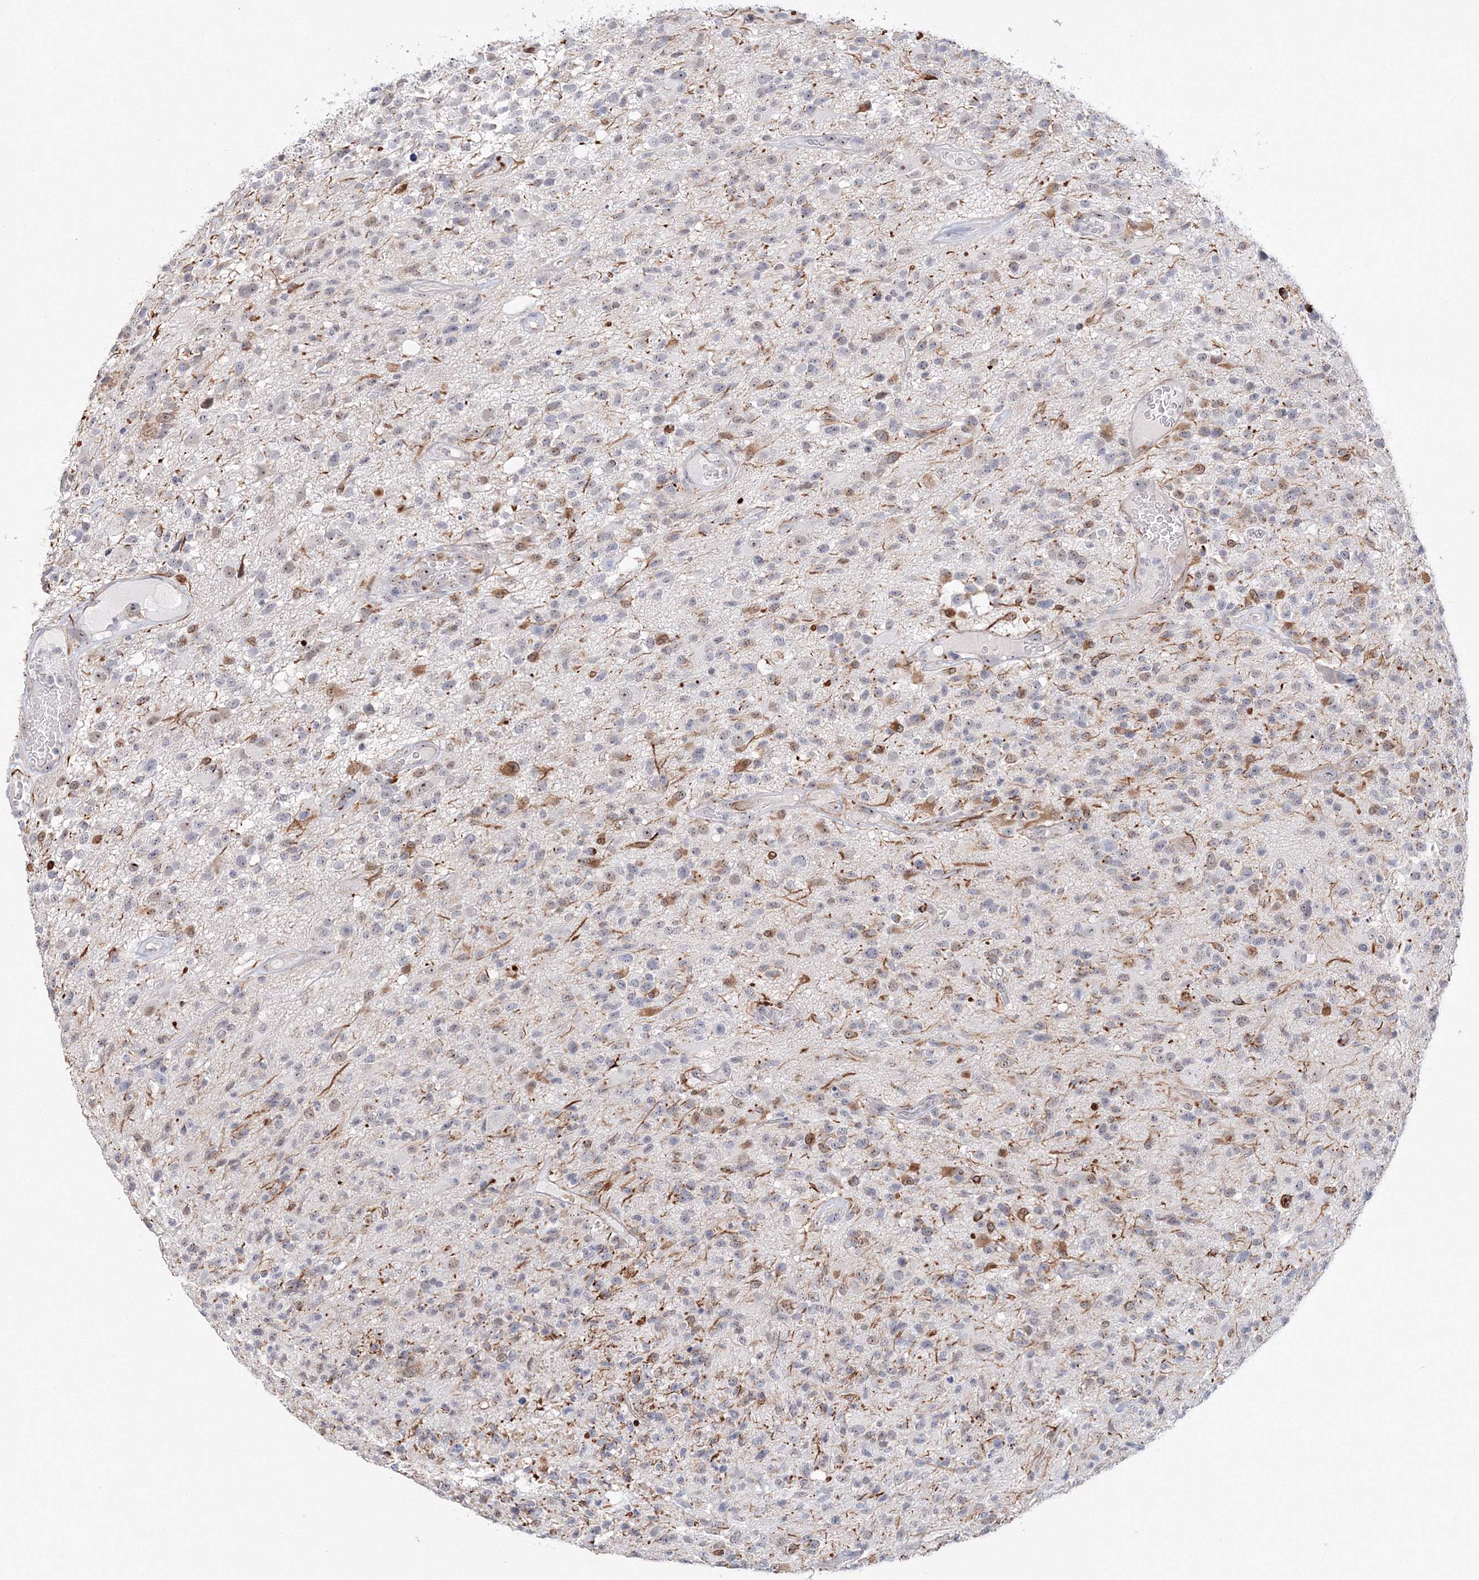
{"staining": {"intensity": "moderate", "quantity": "<25%", "location": "cytoplasmic/membranous,nuclear"}, "tissue": "glioma", "cell_type": "Tumor cells", "image_type": "cancer", "snomed": [{"axis": "morphology", "description": "Glioma, malignant, High grade"}, {"axis": "morphology", "description": "Glioblastoma, NOS"}, {"axis": "topography", "description": "Brain"}], "caption": "The photomicrograph reveals a brown stain indicating the presence of a protein in the cytoplasmic/membranous and nuclear of tumor cells in glioma.", "gene": "SIRT7", "patient": {"sex": "male", "age": 60}}